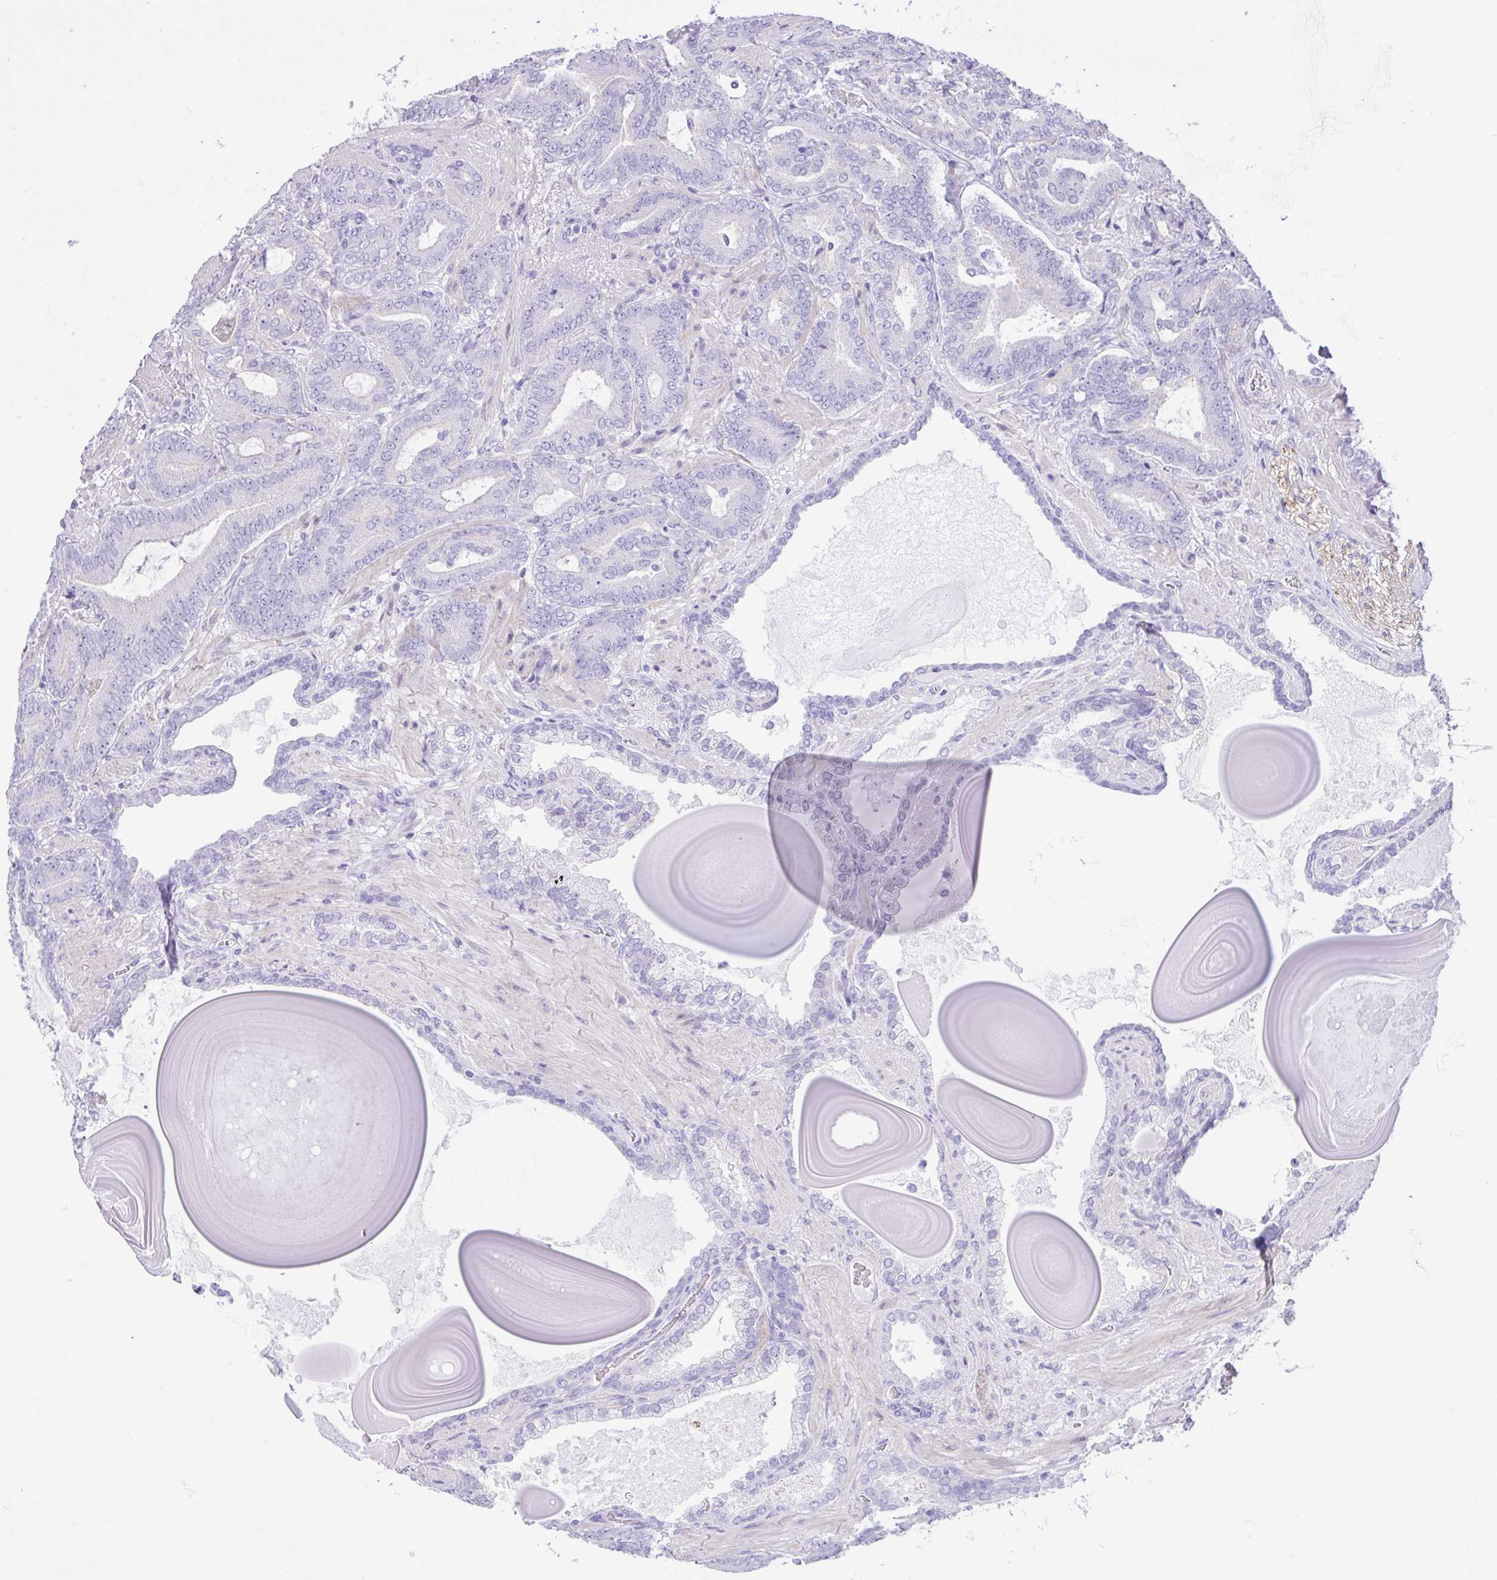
{"staining": {"intensity": "negative", "quantity": "none", "location": "none"}, "tissue": "prostate cancer", "cell_type": "Tumor cells", "image_type": "cancer", "snomed": [{"axis": "morphology", "description": "Adenocarcinoma, High grade"}, {"axis": "topography", "description": "Prostate"}], "caption": "DAB (3,3'-diaminobenzidine) immunohistochemical staining of prostate cancer (high-grade adenocarcinoma) reveals no significant positivity in tumor cells.", "gene": "REEP1", "patient": {"sex": "male", "age": 62}}